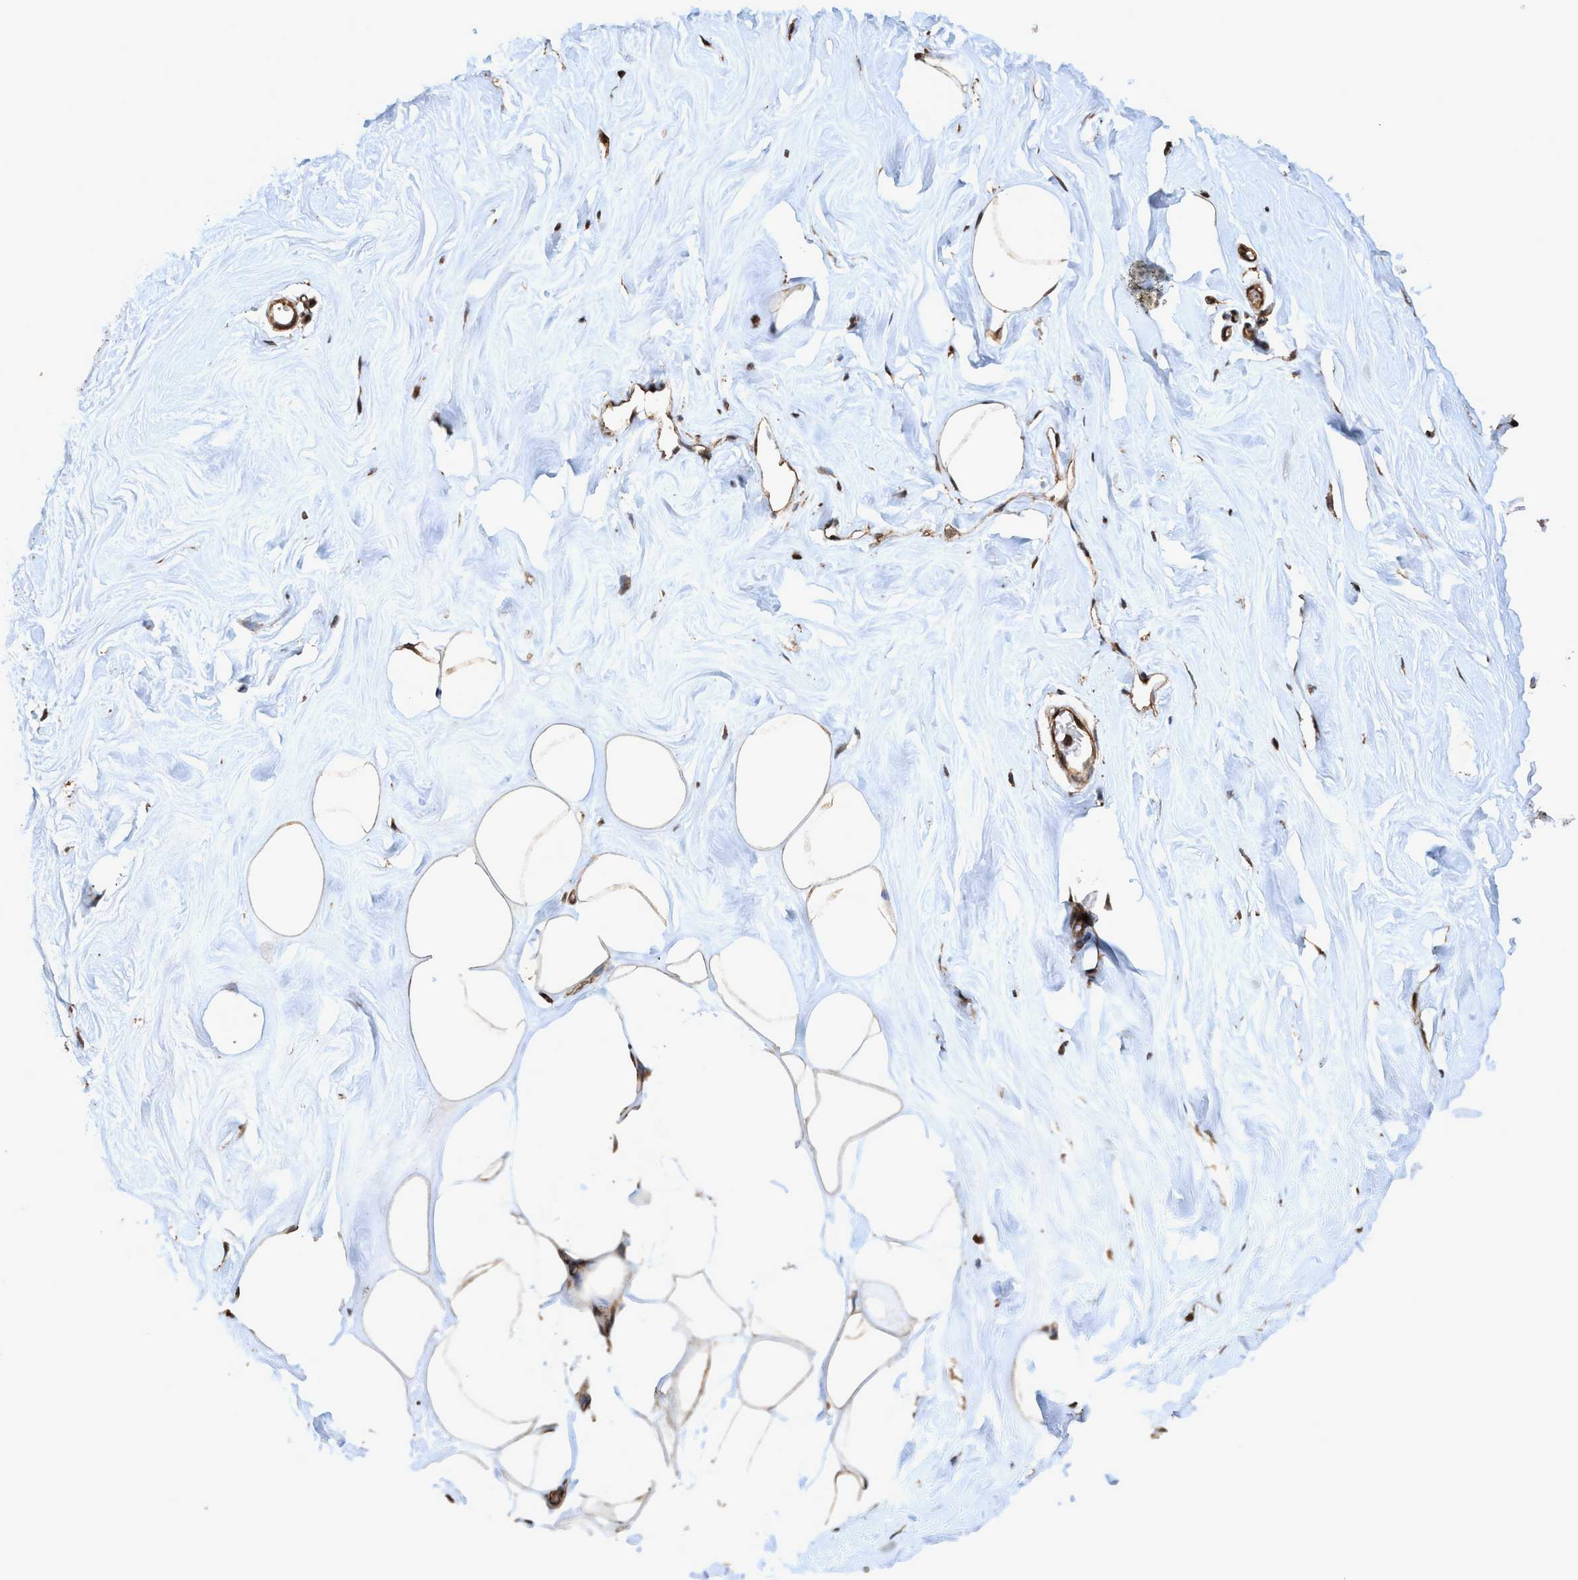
{"staining": {"intensity": "strong", "quantity": ">75%", "location": "cytoplasmic/membranous"}, "tissue": "adipose tissue", "cell_type": "Adipocytes", "image_type": "normal", "snomed": [{"axis": "morphology", "description": "Normal tissue, NOS"}, {"axis": "morphology", "description": "Fibrosis, NOS"}, {"axis": "topography", "description": "Breast"}, {"axis": "topography", "description": "Adipose tissue"}], "caption": "Immunohistochemical staining of normal adipose tissue displays strong cytoplasmic/membranous protein staining in about >75% of adipocytes. The protein is stained brown, and the nuclei are stained in blue (DAB IHC with brightfield microscopy, high magnification).", "gene": "TRPC7", "patient": {"sex": "female", "age": 39}}